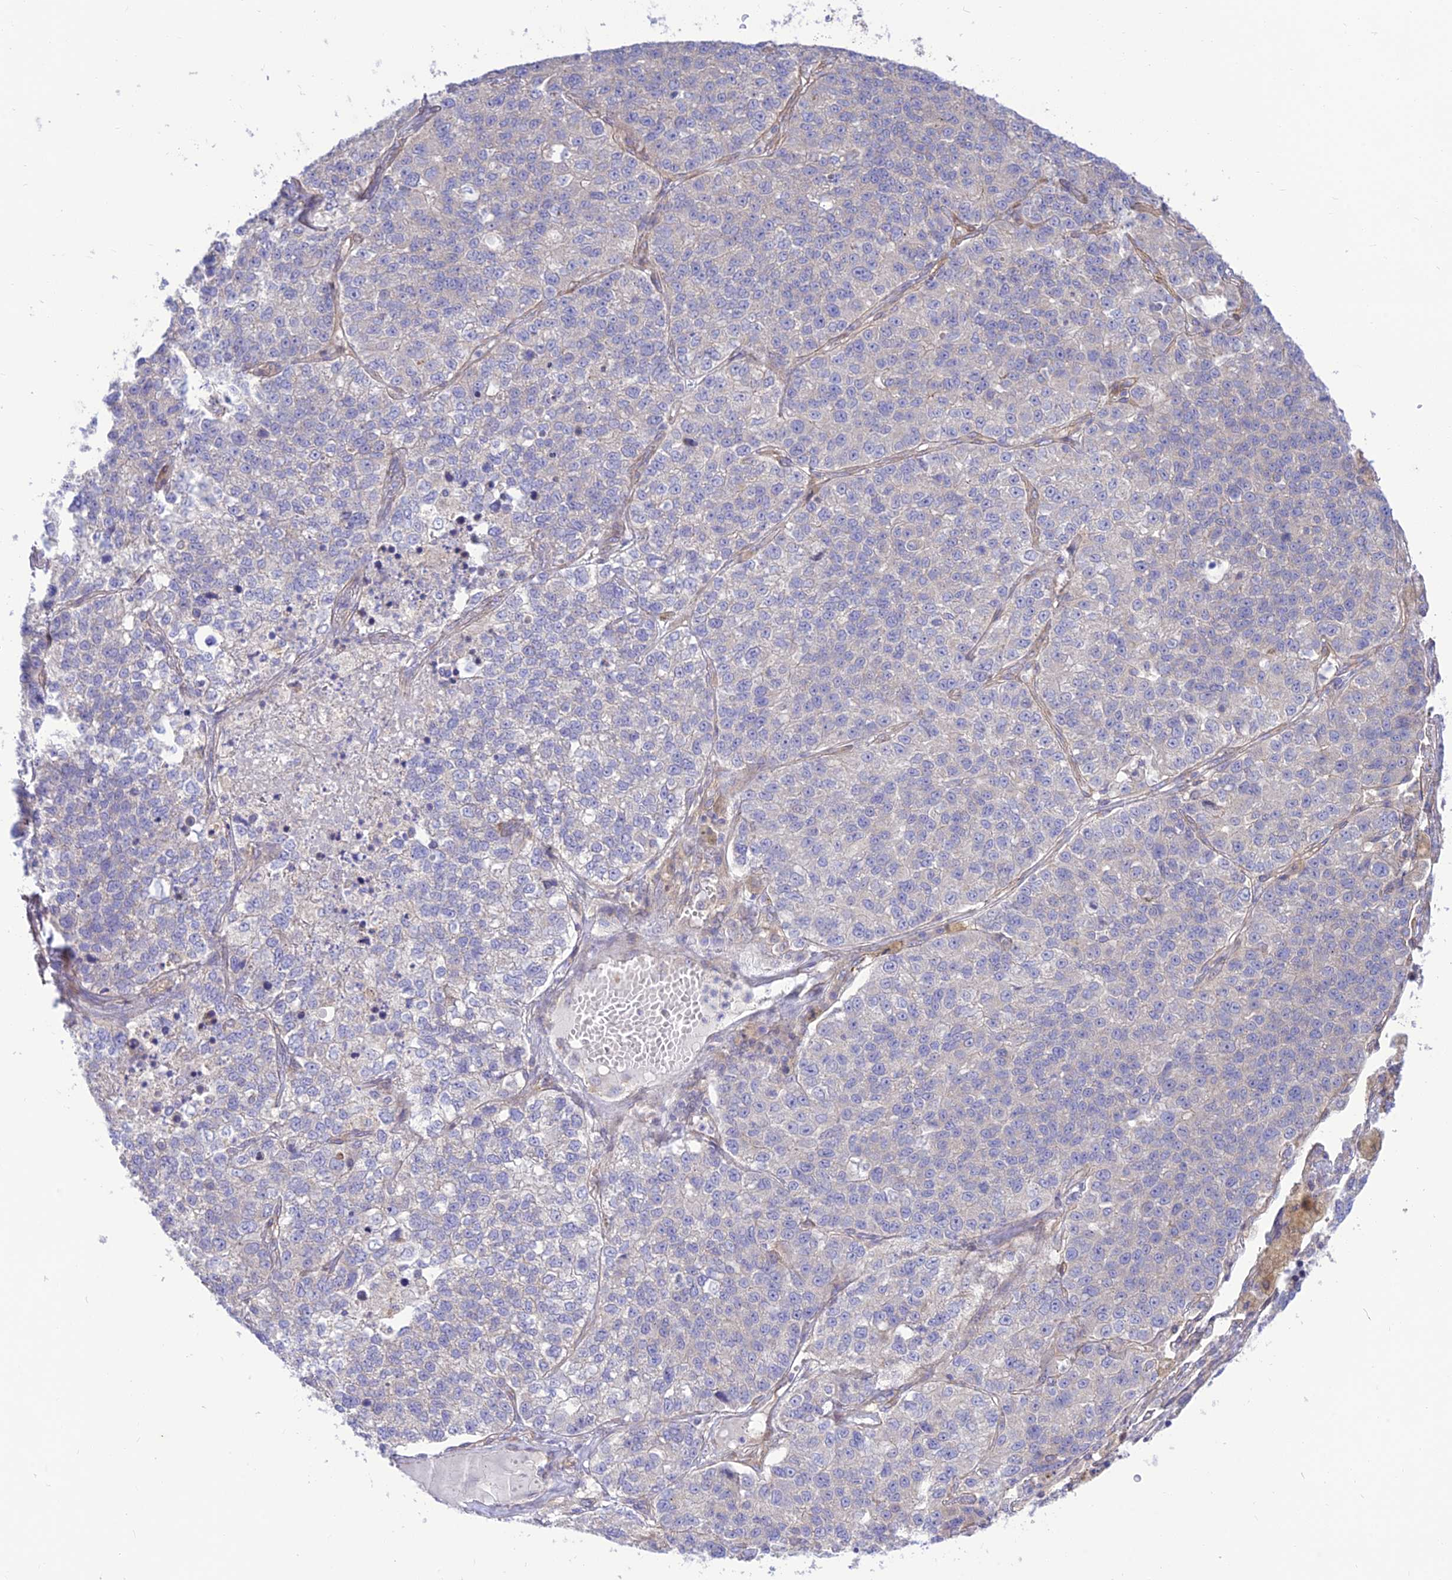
{"staining": {"intensity": "negative", "quantity": "none", "location": "none"}, "tissue": "lung cancer", "cell_type": "Tumor cells", "image_type": "cancer", "snomed": [{"axis": "morphology", "description": "Adenocarcinoma, NOS"}, {"axis": "topography", "description": "Lung"}], "caption": "The image displays no significant positivity in tumor cells of adenocarcinoma (lung). (Brightfield microscopy of DAB (3,3'-diaminobenzidine) immunohistochemistry (IHC) at high magnification).", "gene": "KCNAB1", "patient": {"sex": "male", "age": 49}}